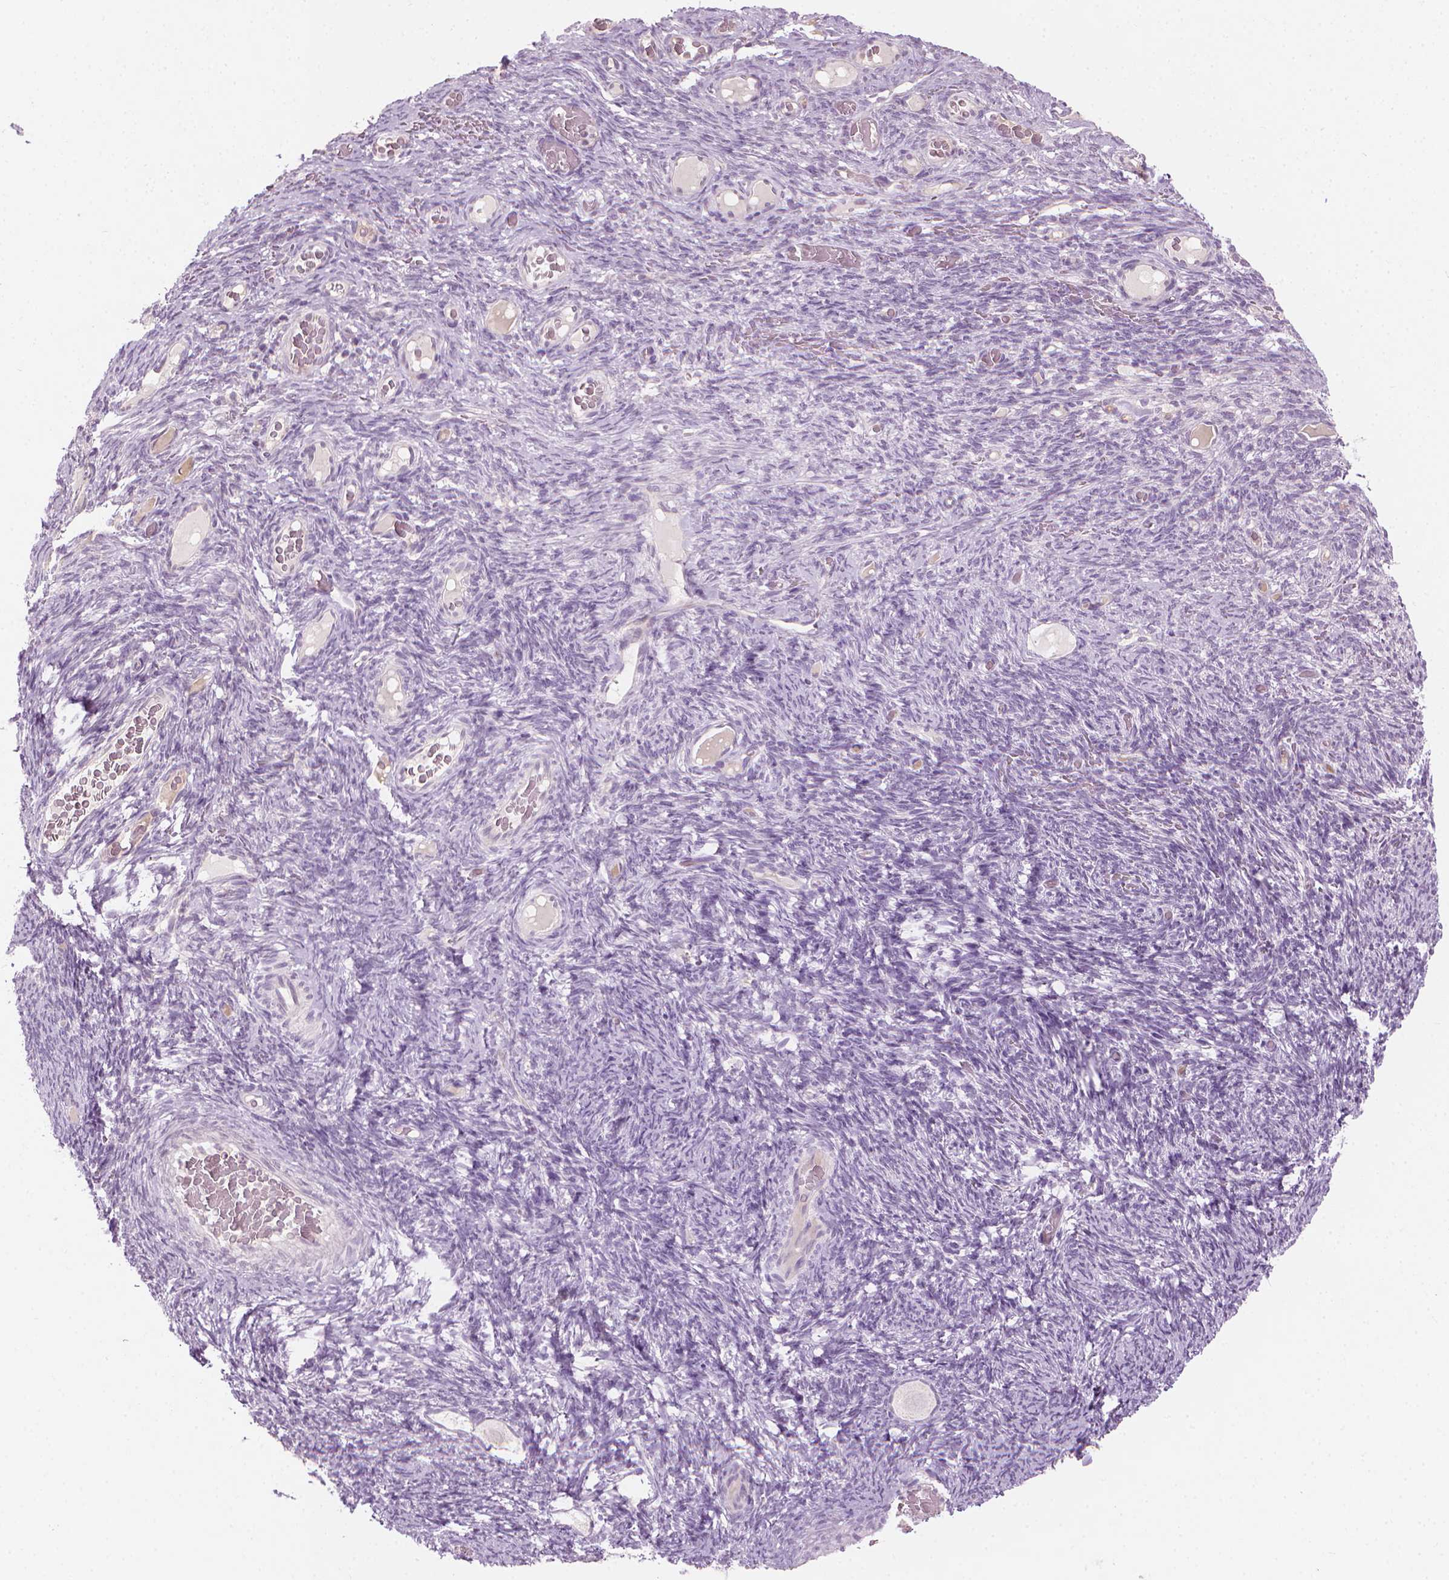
{"staining": {"intensity": "negative", "quantity": "none", "location": "none"}, "tissue": "ovary", "cell_type": "Follicle cells", "image_type": "normal", "snomed": [{"axis": "morphology", "description": "Normal tissue, NOS"}, {"axis": "topography", "description": "Ovary"}], "caption": "An immunohistochemistry (IHC) photomicrograph of benign ovary is shown. There is no staining in follicle cells of ovary.", "gene": "CFAP126", "patient": {"sex": "female", "age": 34}}